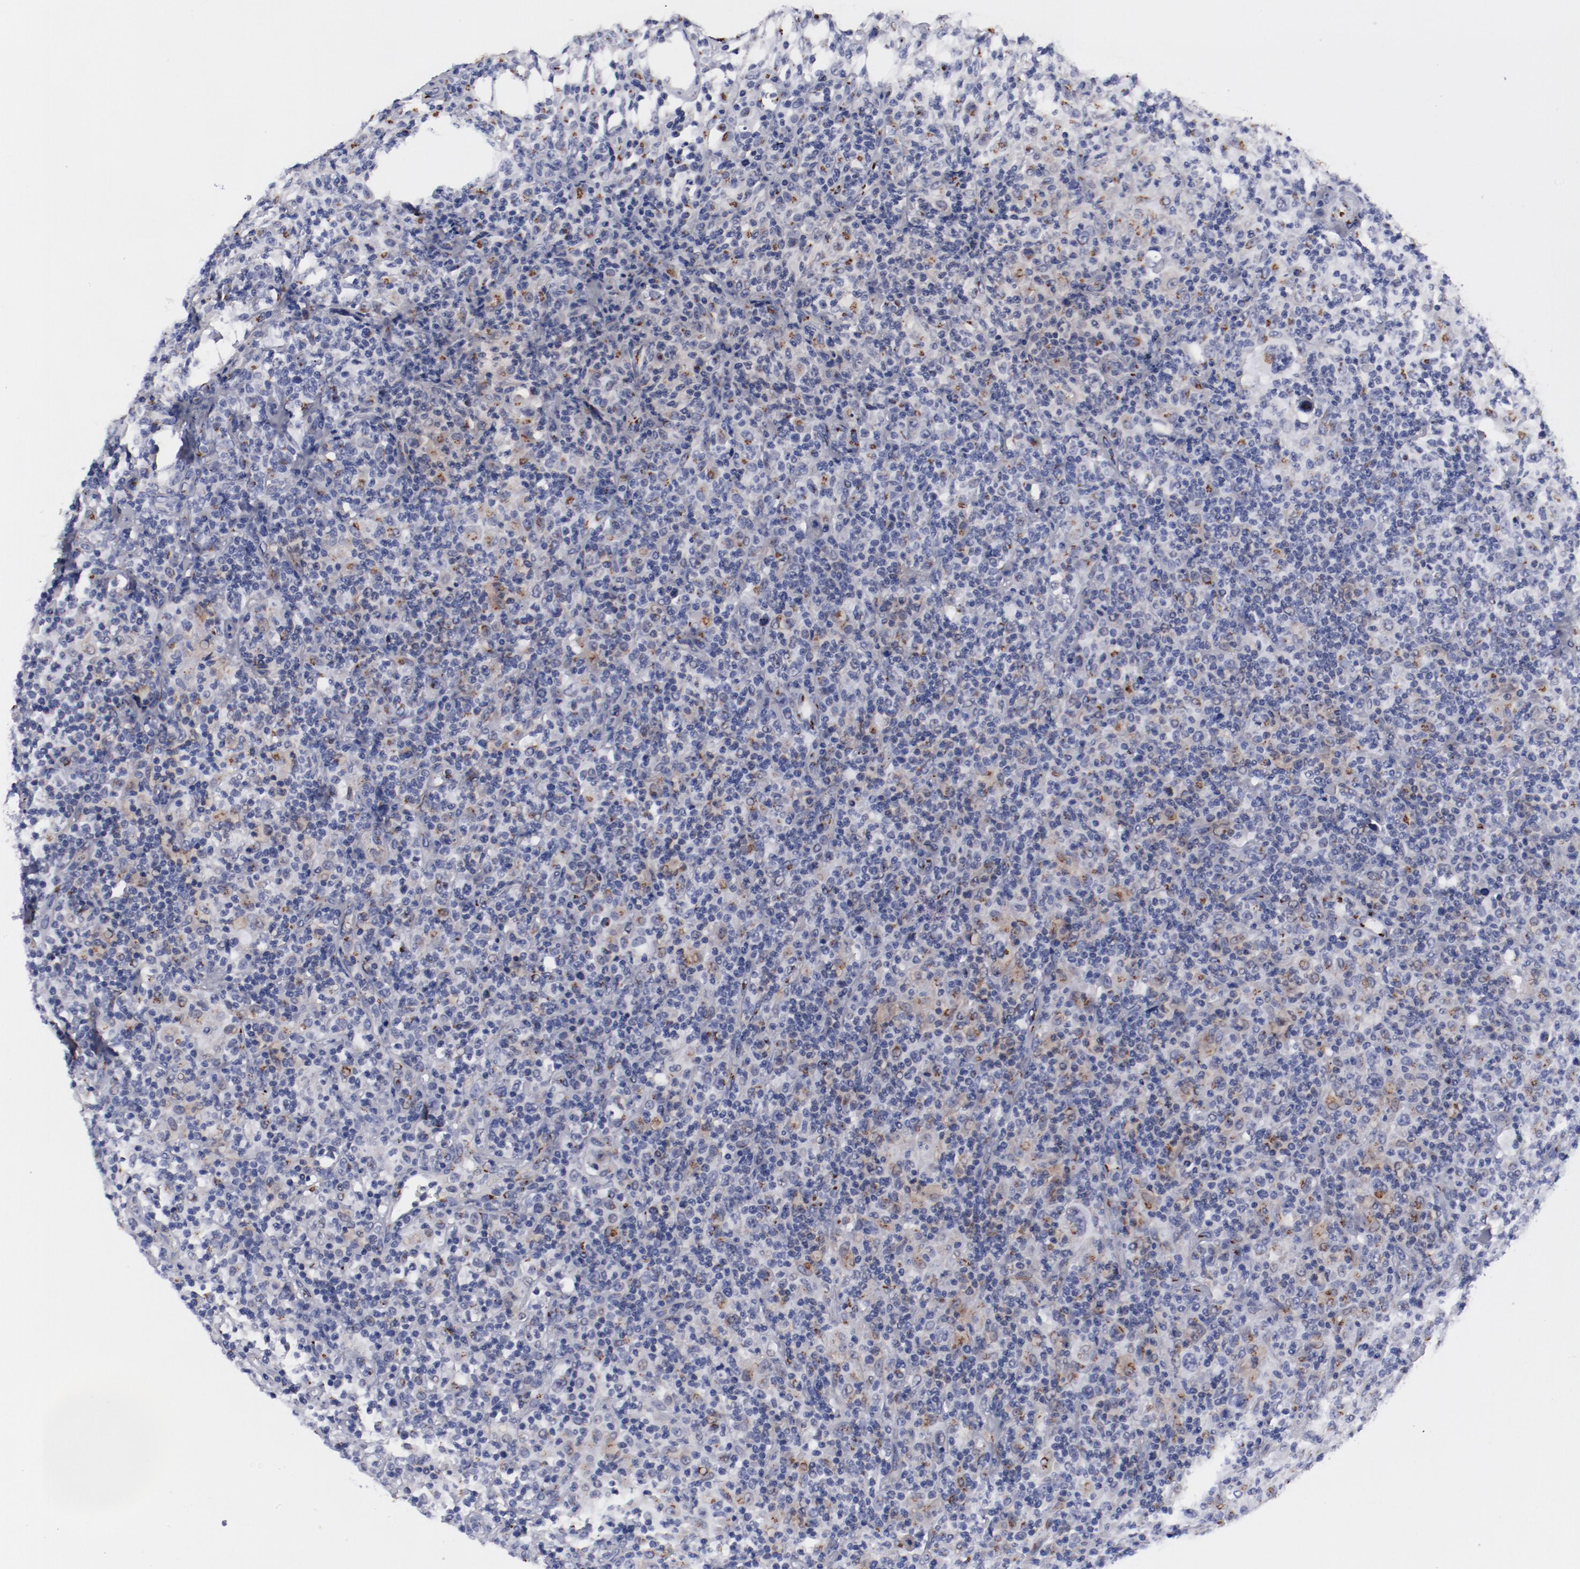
{"staining": {"intensity": "strong", "quantity": "25%-75%", "location": "cytoplasmic/membranous"}, "tissue": "lymphoma", "cell_type": "Tumor cells", "image_type": "cancer", "snomed": [{"axis": "morphology", "description": "Hodgkin's disease, NOS"}, {"axis": "topography", "description": "Lymph node"}], "caption": "A histopathology image showing strong cytoplasmic/membranous staining in approximately 25%-75% of tumor cells in Hodgkin's disease, as visualized by brown immunohistochemical staining.", "gene": "GOLIM4", "patient": {"sex": "male", "age": 65}}